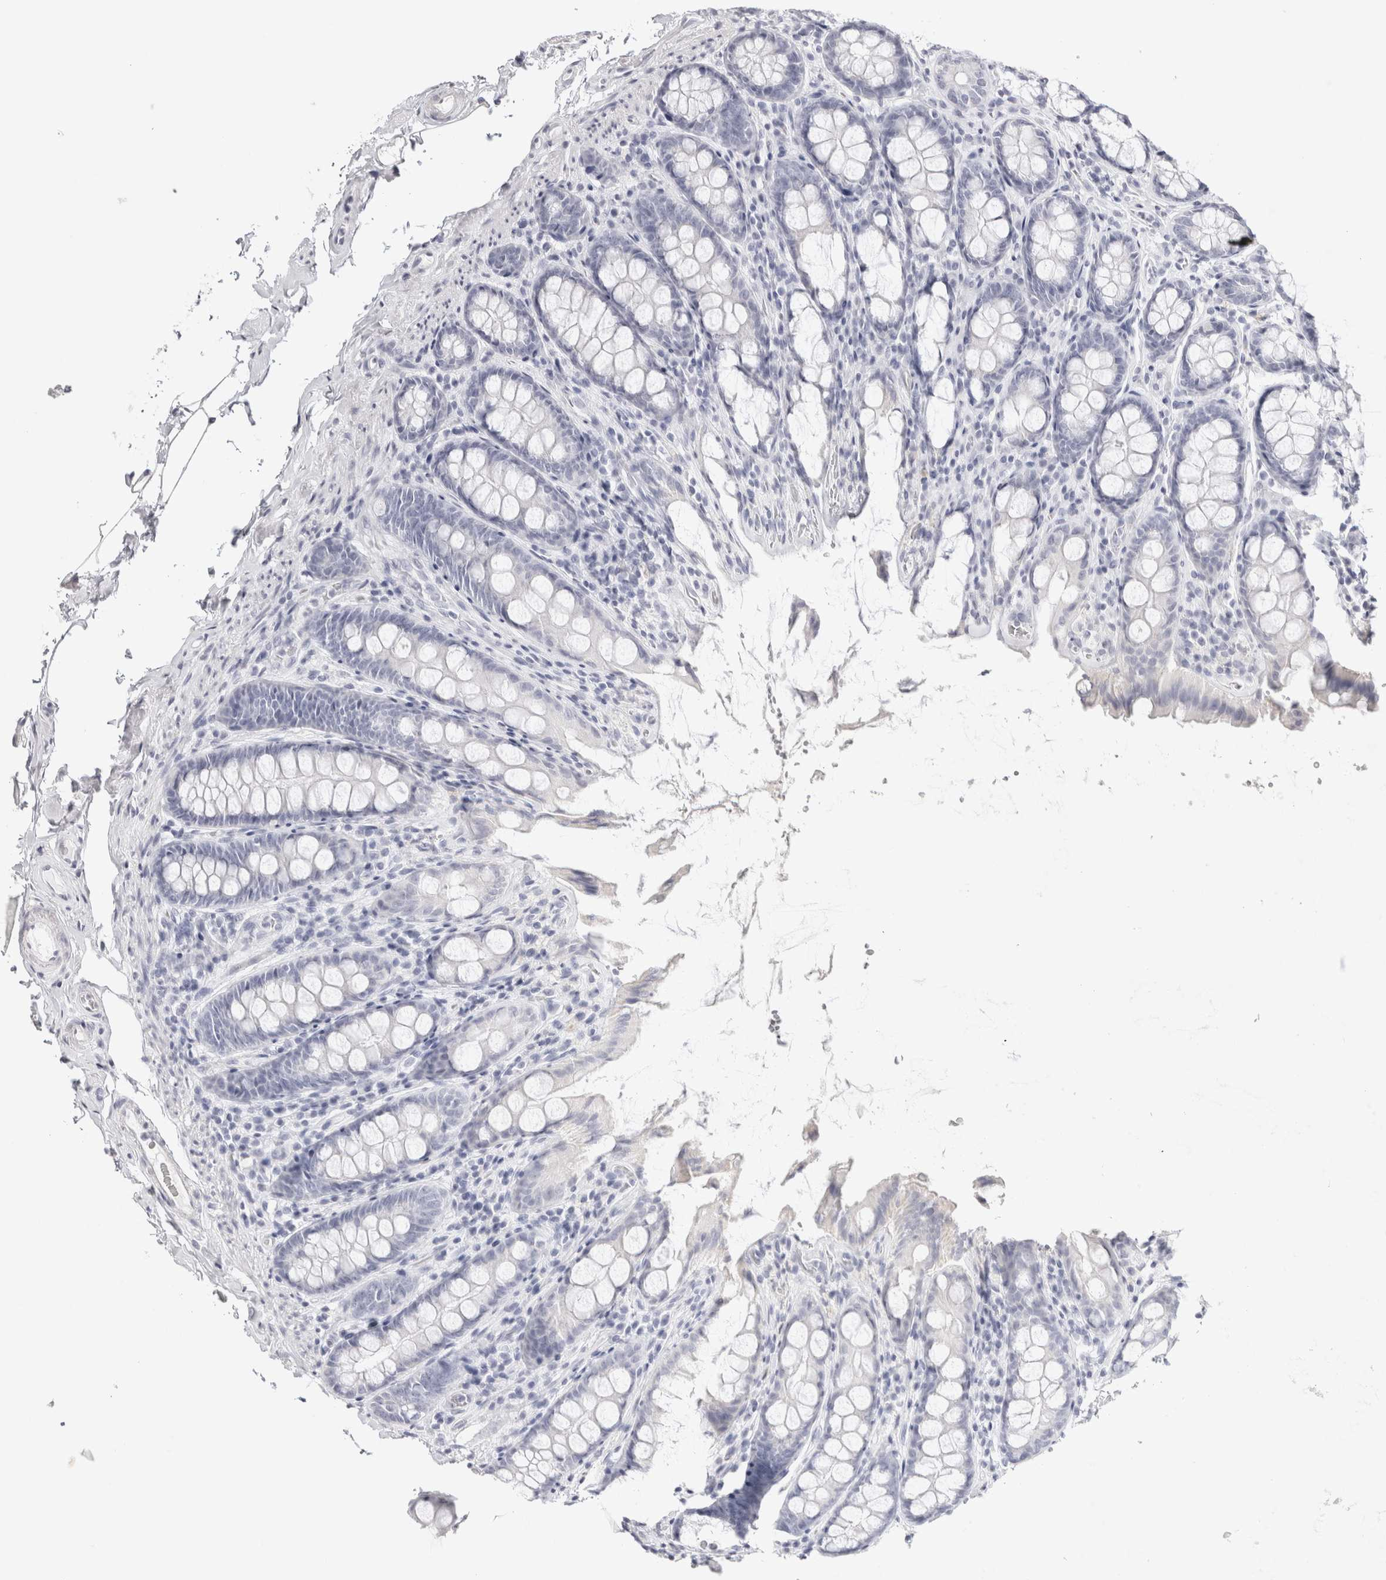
{"staining": {"intensity": "negative", "quantity": "none", "location": "none"}, "tissue": "colon", "cell_type": "Endothelial cells", "image_type": "normal", "snomed": [{"axis": "morphology", "description": "Normal tissue, NOS"}, {"axis": "topography", "description": "Colon"}, {"axis": "topography", "description": "Peripheral nerve tissue"}], "caption": "Image shows no protein expression in endothelial cells of normal colon.", "gene": "GARIN1A", "patient": {"sex": "female", "age": 61}}